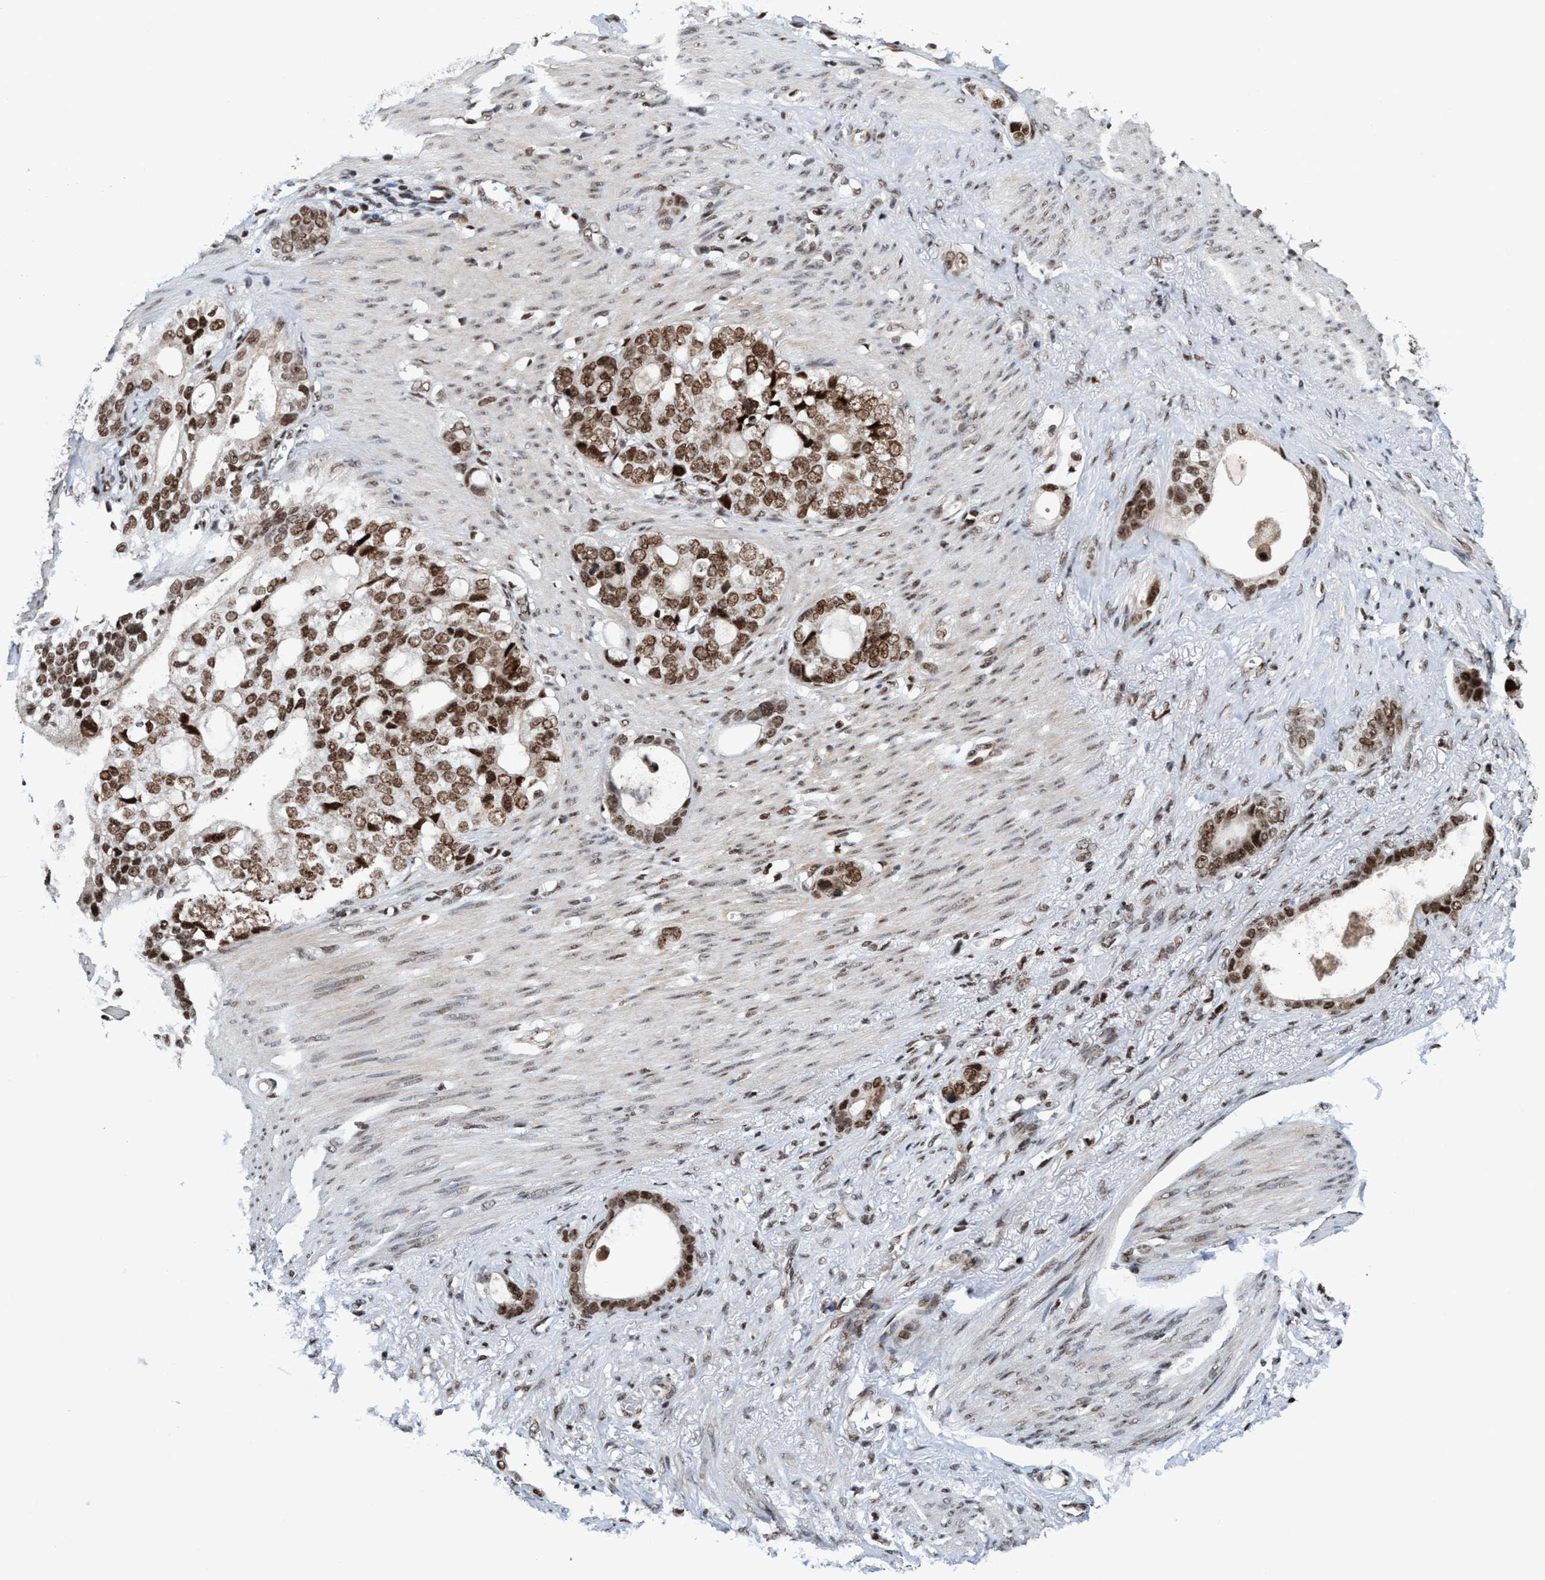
{"staining": {"intensity": "moderate", "quantity": ">75%", "location": "nuclear"}, "tissue": "stomach cancer", "cell_type": "Tumor cells", "image_type": "cancer", "snomed": [{"axis": "morphology", "description": "Adenocarcinoma, NOS"}, {"axis": "topography", "description": "Stomach"}], "caption": "Immunohistochemistry (IHC) (DAB) staining of human stomach cancer (adenocarcinoma) exhibits moderate nuclear protein staining in about >75% of tumor cells. The protein of interest is stained brown, and the nuclei are stained in blue (DAB (3,3'-diaminobenzidine) IHC with brightfield microscopy, high magnification).", "gene": "TOPBP1", "patient": {"sex": "female", "age": 75}}